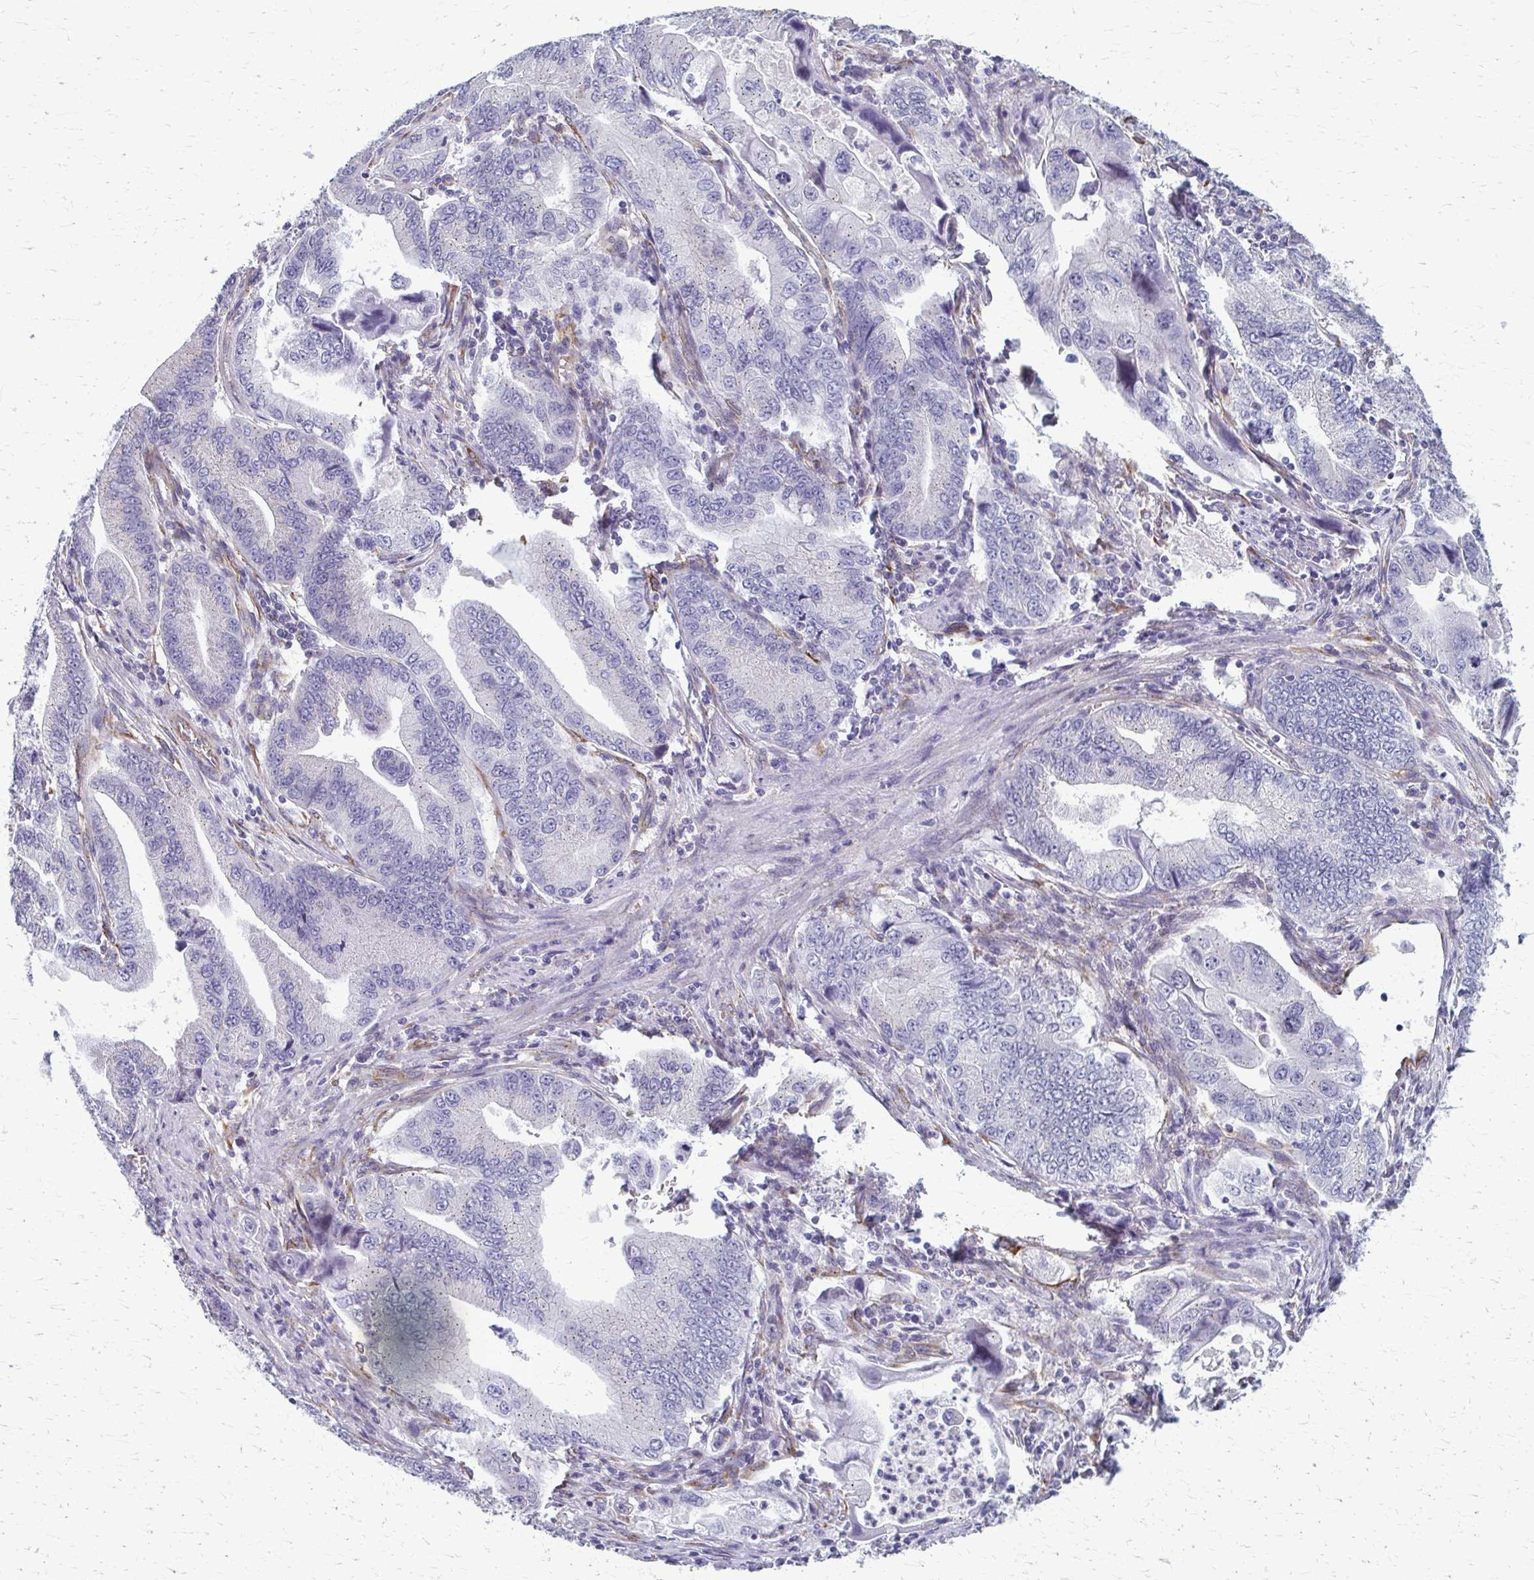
{"staining": {"intensity": "negative", "quantity": "none", "location": "none"}, "tissue": "stomach cancer", "cell_type": "Tumor cells", "image_type": "cancer", "snomed": [{"axis": "morphology", "description": "Adenocarcinoma, NOS"}, {"axis": "topography", "description": "Pancreas"}, {"axis": "topography", "description": "Stomach, upper"}], "caption": "An immunohistochemistry photomicrograph of stomach cancer (adenocarcinoma) is shown. There is no staining in tumor cells of stomach cancer (adenocarcinoma).", "gene": "DEPP1", "patient": {"sex": "male", "age": 77}}